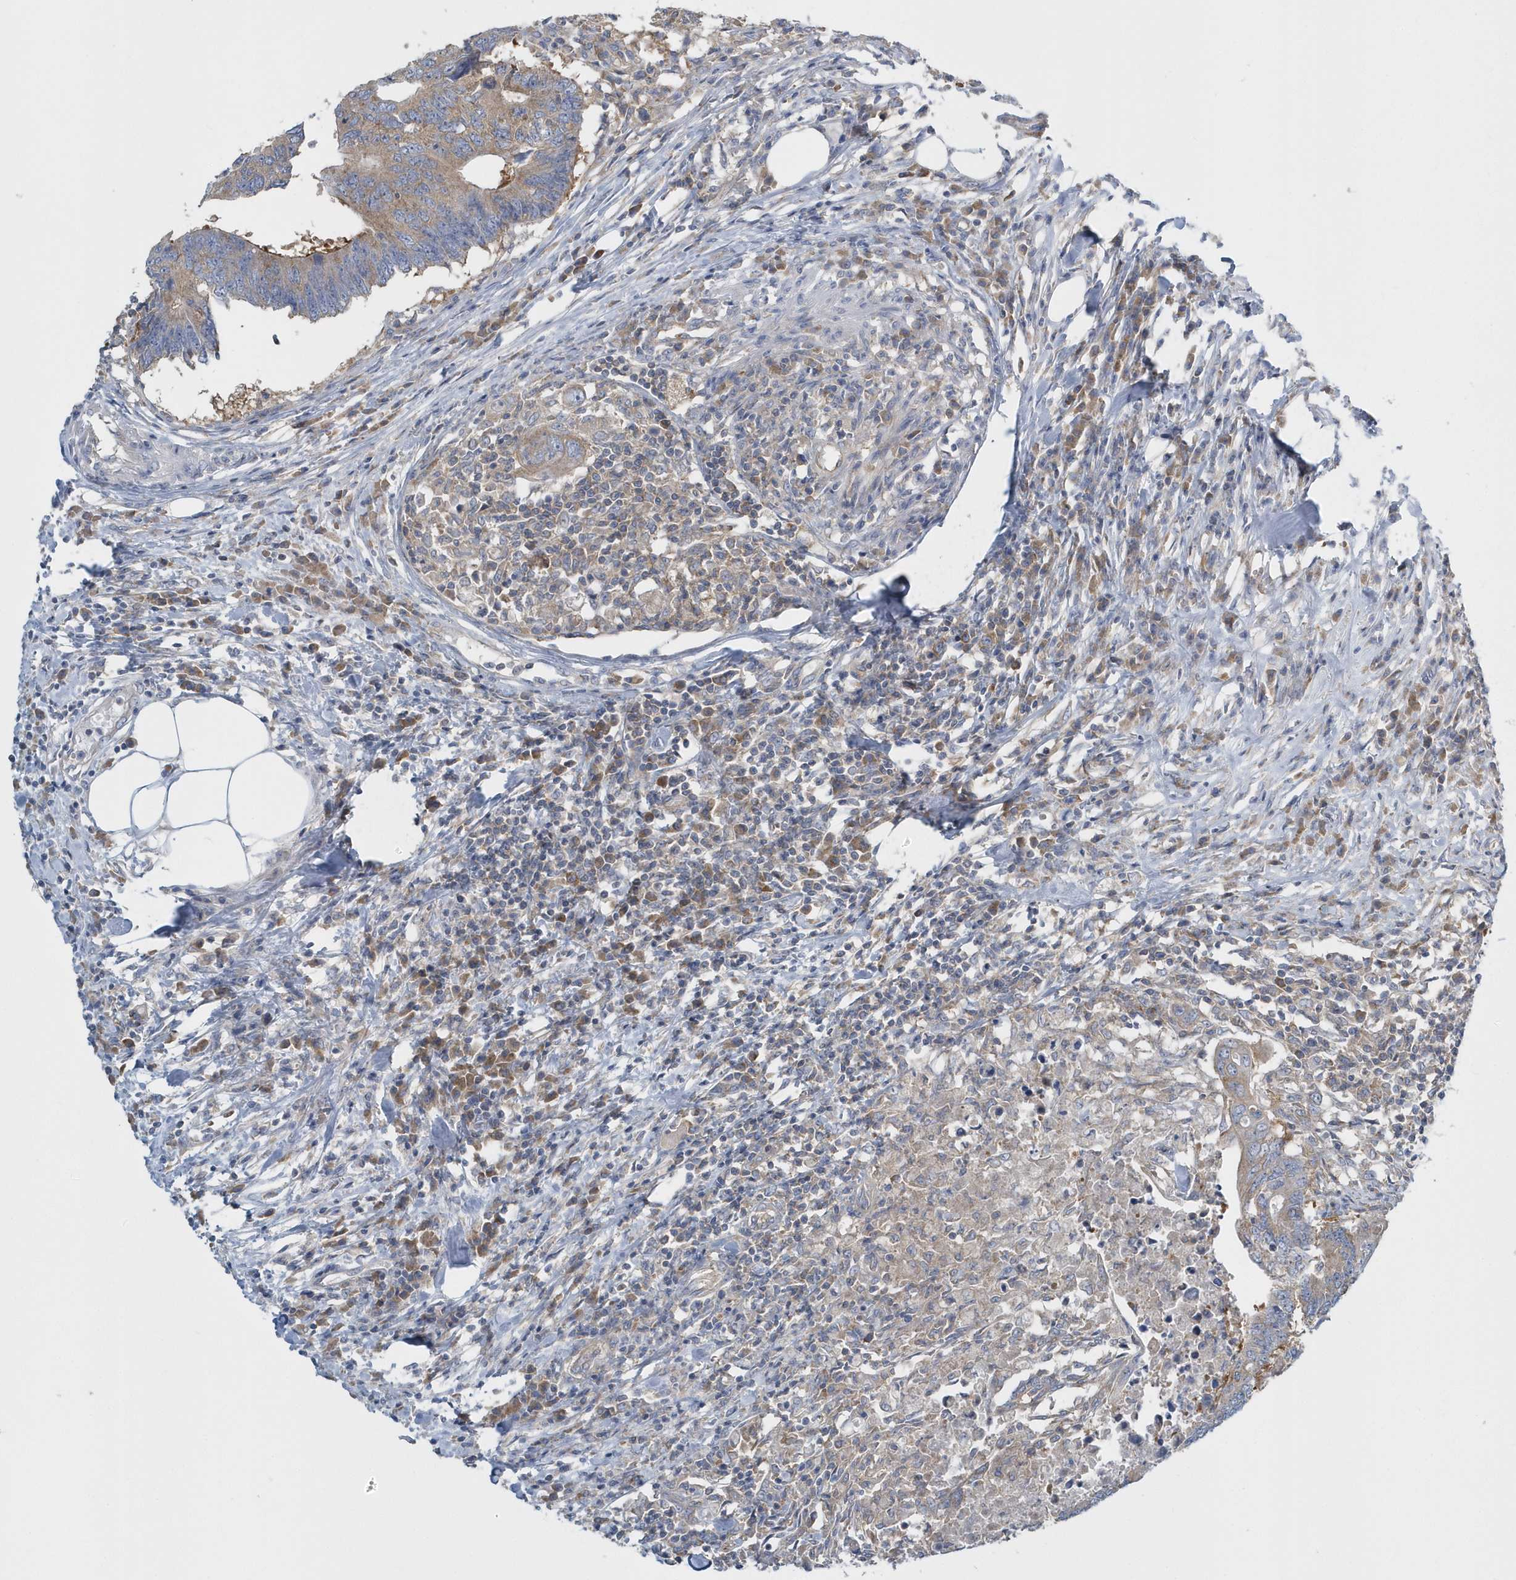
{"staining": {"intensity": "moderate", "quantity": ">75%", "location": "cytoplasmic/membranous"}, "tissue": "colorectal cancer", "cell_type": "Tumor cells", "image_type": "cancer", "snomed": [{"axis": "morphology", "description": "Adenocarcinoma, NOS"}, {"axis": "topography", "description": "Colon"}], "caption": "Human colorectal cancer (adenocarcinoma) stained for a protein (brown) demonstrates moderate cytoplasmic/membranous positive positivity in about >75% of tumor cells.", "gene": "EIF3C", "patient": {"sex": "male", "age": 71}}